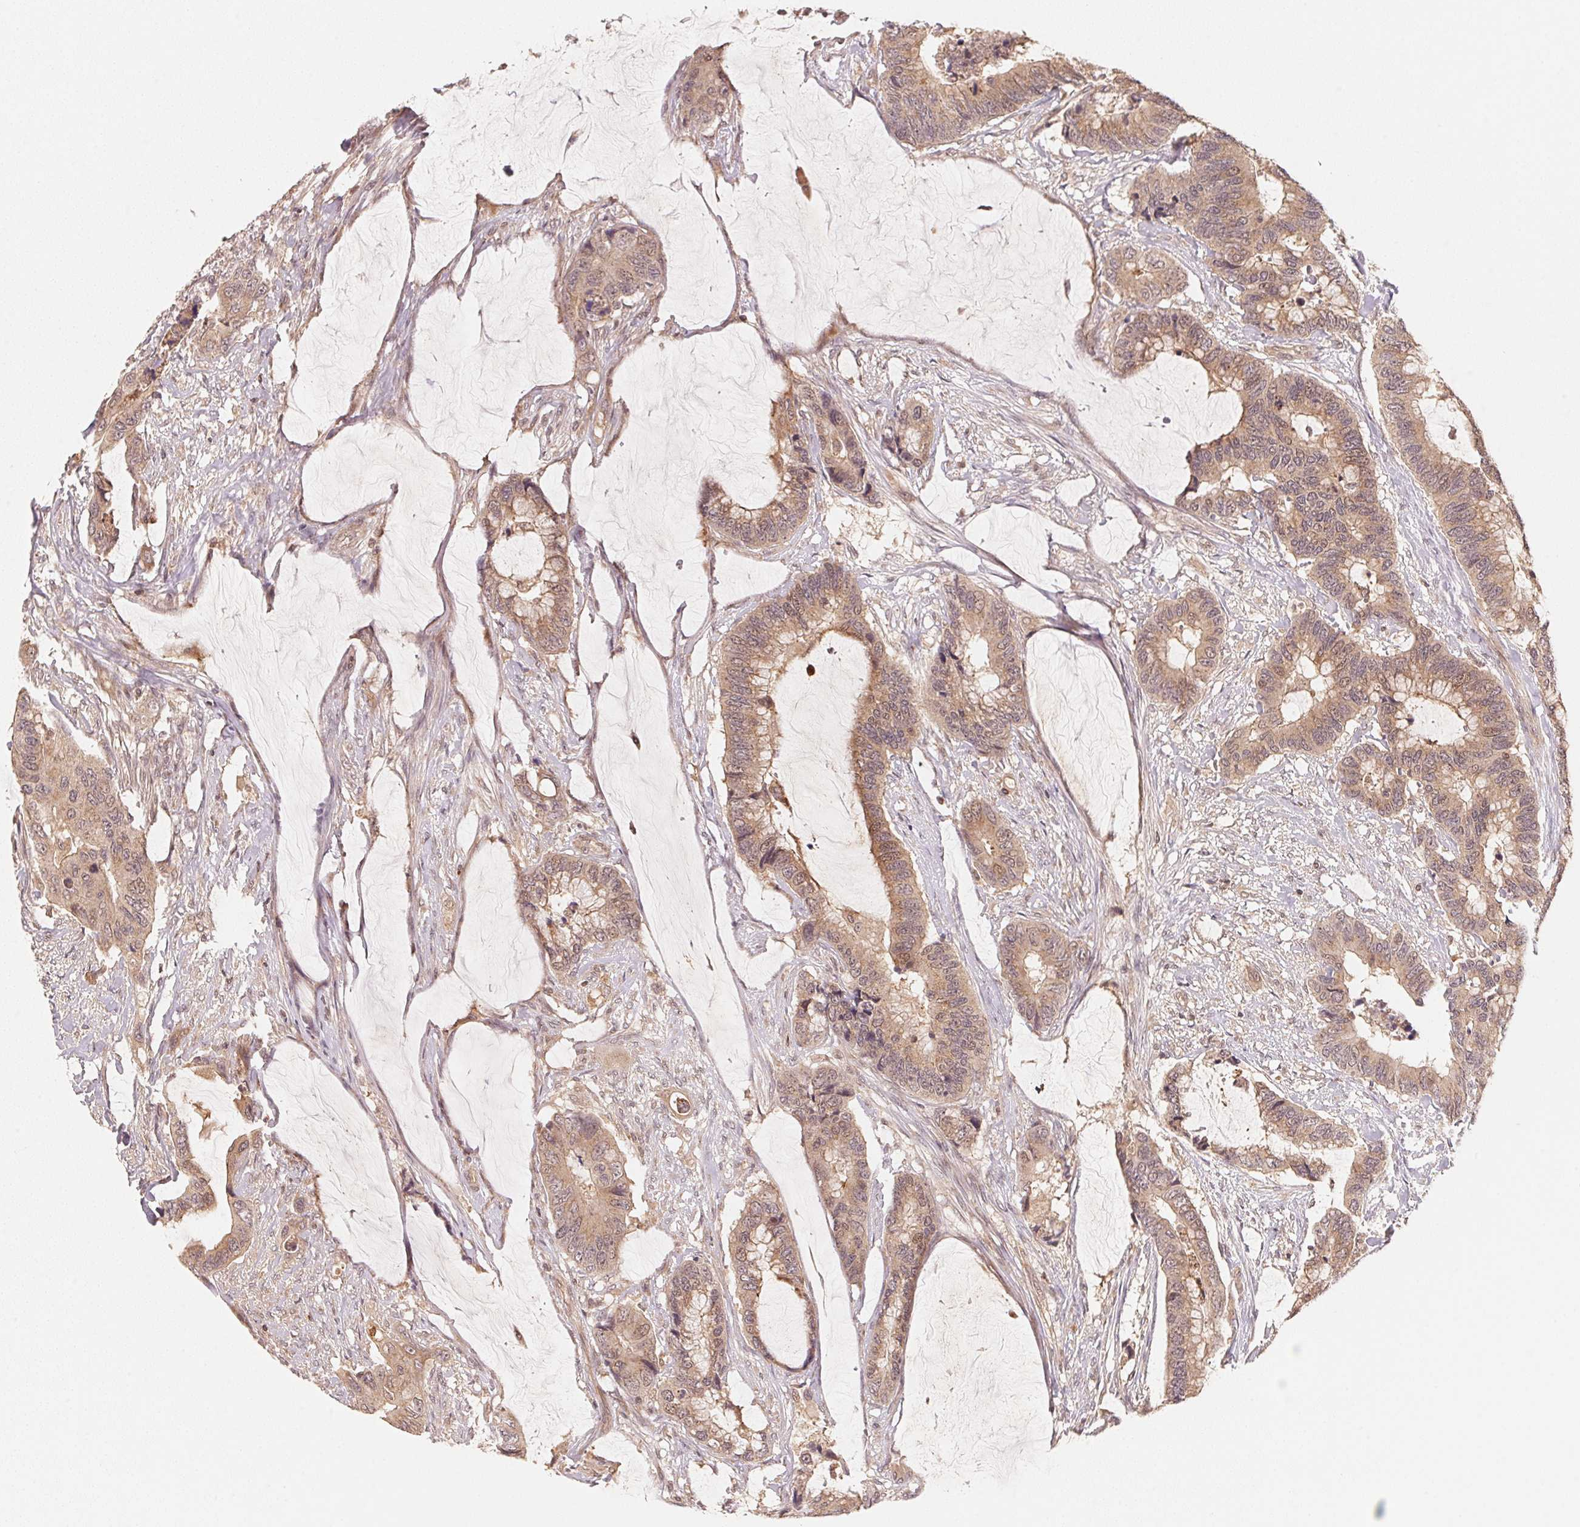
{"staining": {"intensity": "weak", "quantity": ">75%", "location": "cytoplasmic/membranous"}, "tissue": "colorectal cancer", "cell_type": "Tumor cells", "image_type": "cancer", "snomed": [{"axis": "morphology", "description": "Adenocarcinoma, NOS"}, {"axis": "topography", "description": "Rectum"}], "caption": "DAB (3,3'-diaminobenzidine) immunohistochemical staining of human colorectal adenocarcinoma shows weak cytoplasmic/membranous protein positivity in approximately >75% of tumor cells. (Brightfield microscopy of DAB IHC at high magnification).", "gene": "CCDC102B", "patient": {"sex": "female", "age": 59}}